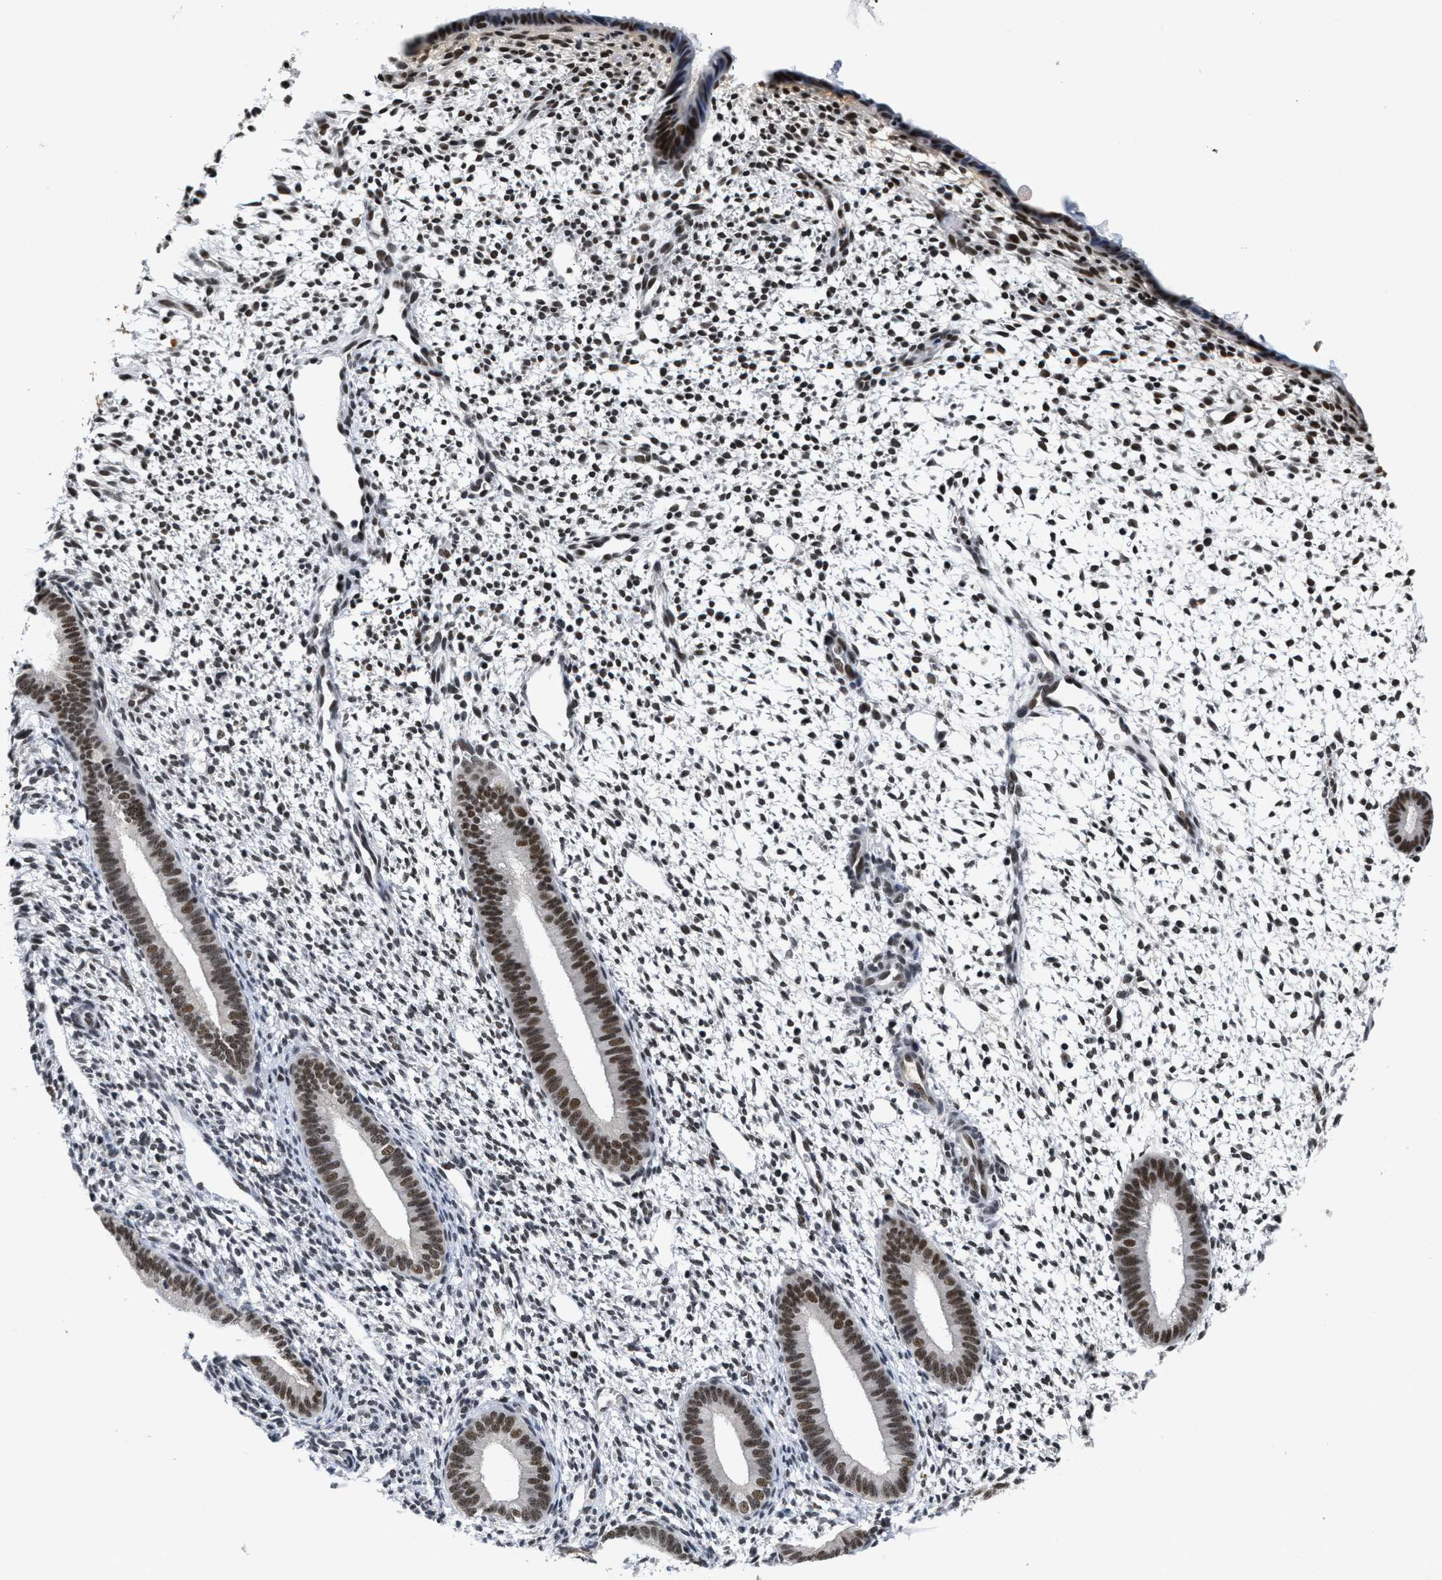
{"staining": {"intensity": "strong", "quantity": "25%-75%", "location": "nuclear"}, "tissue": "endometrium", "cell_type": "Cells in endometrial stroma", "image_type": "normal", "snomed": [{"axis": "morphology", "description": "Normal tissue, NOS"}, {"axis": "topography", "description": "Endometrium"}], "caption": "Approximately 25%-75% of cells in endometrial stroma in benign human endometrium demonstrate strong nuclear protein positivity as visualized by brown immunohistochemical staining.", "gene": "INIP", "patient": {"sex": "female", "age": 46}}